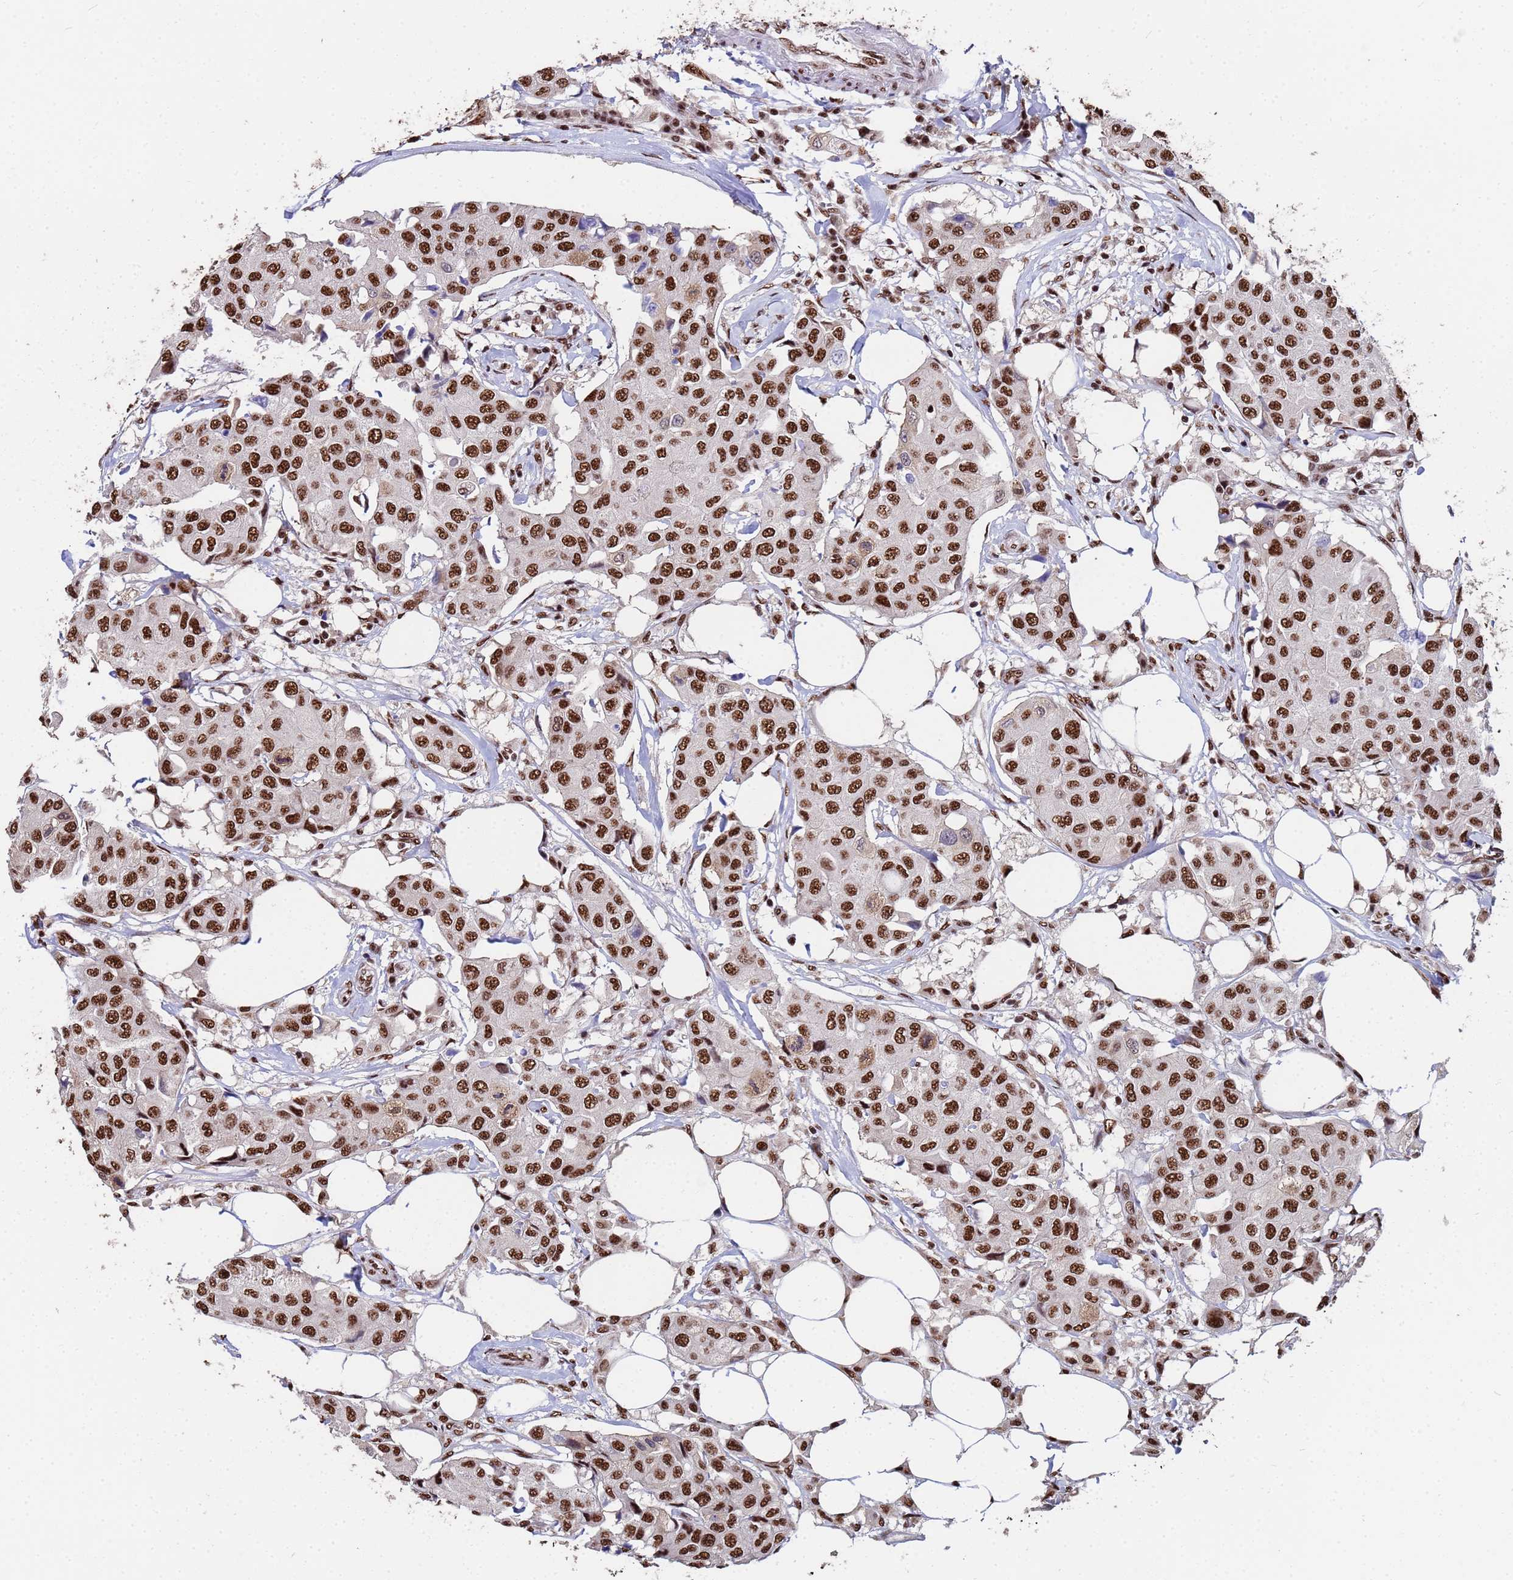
{"staining": {"intensity": "strong", "quantity": ">75%", "location": "nuclear"}, "tissue": "breast cancer", "cell_type": "Tumor cells", "image_type": "cancer", "snomed": [{"axis": "morphology", "description": "Duct carcinoma"}, {"axis": "topography", "description": "Breast"}], "caption": "Breast infiltrating ductal carcinoma stained with a brown dye reveals strong nuclear positive expression in about >75% of tumor cells.", "gene": "SF3B2", "patient": {"sex": "female", "age": 80}}